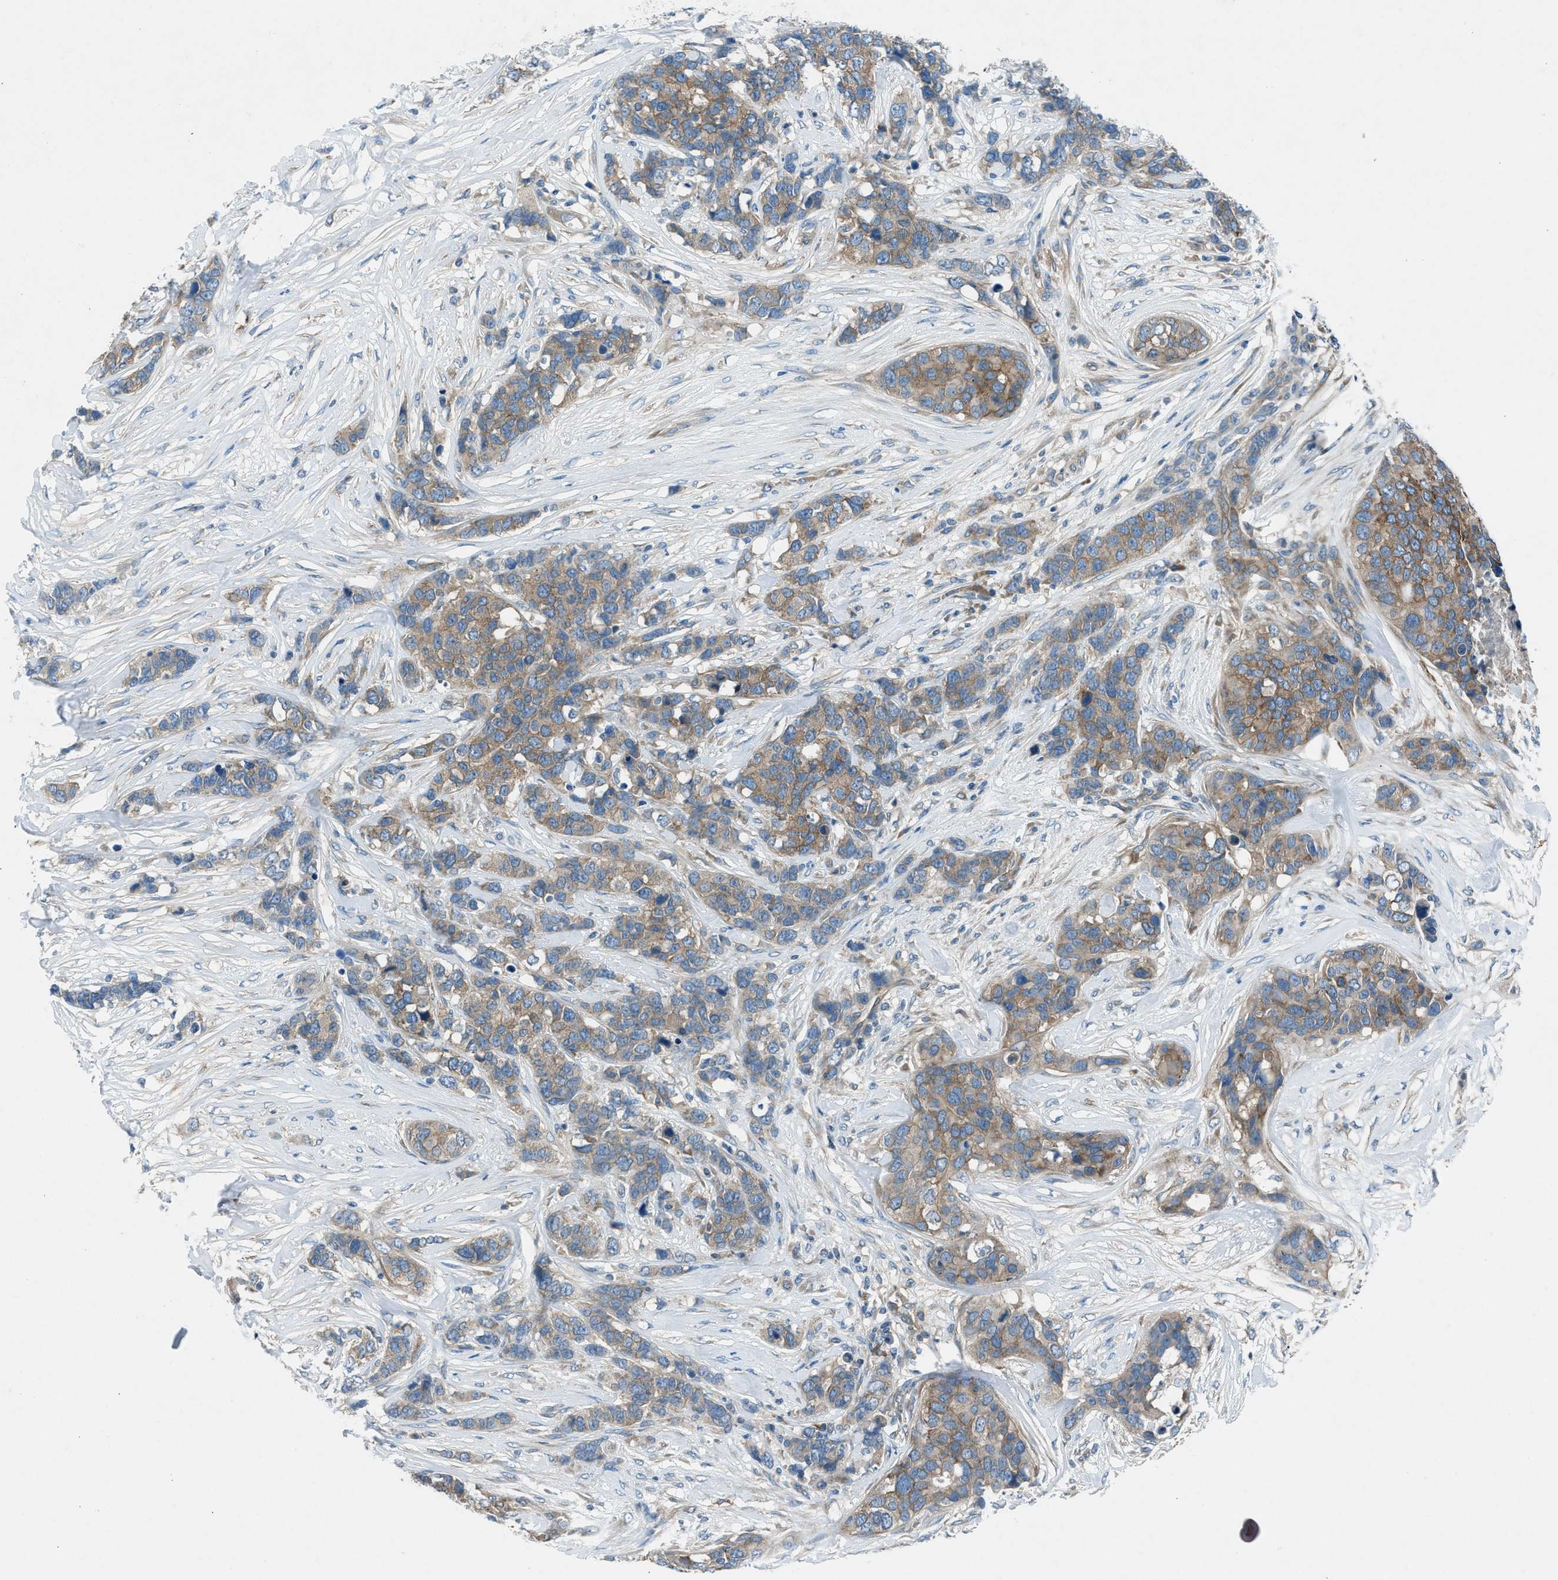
{"staining": {"intensity": "moderate", "quantity": "25%-75%", "location": "cytoplasmic/membranous"}, "tissue": "breast cancer", "cell_type": "Tumor cells", "image_type": "cancer", "snomed": [{"axis": "morphology", "description": "Lobular carcinoma"}, {"axis": "topography", "description": "Breast"}], "caption": "Lobular carcinoma (breast) stained with a protein marker displays moderate staining in tumor cells.", "gene": "BMP1", "patient": {"sex": "female", "age": 59}}